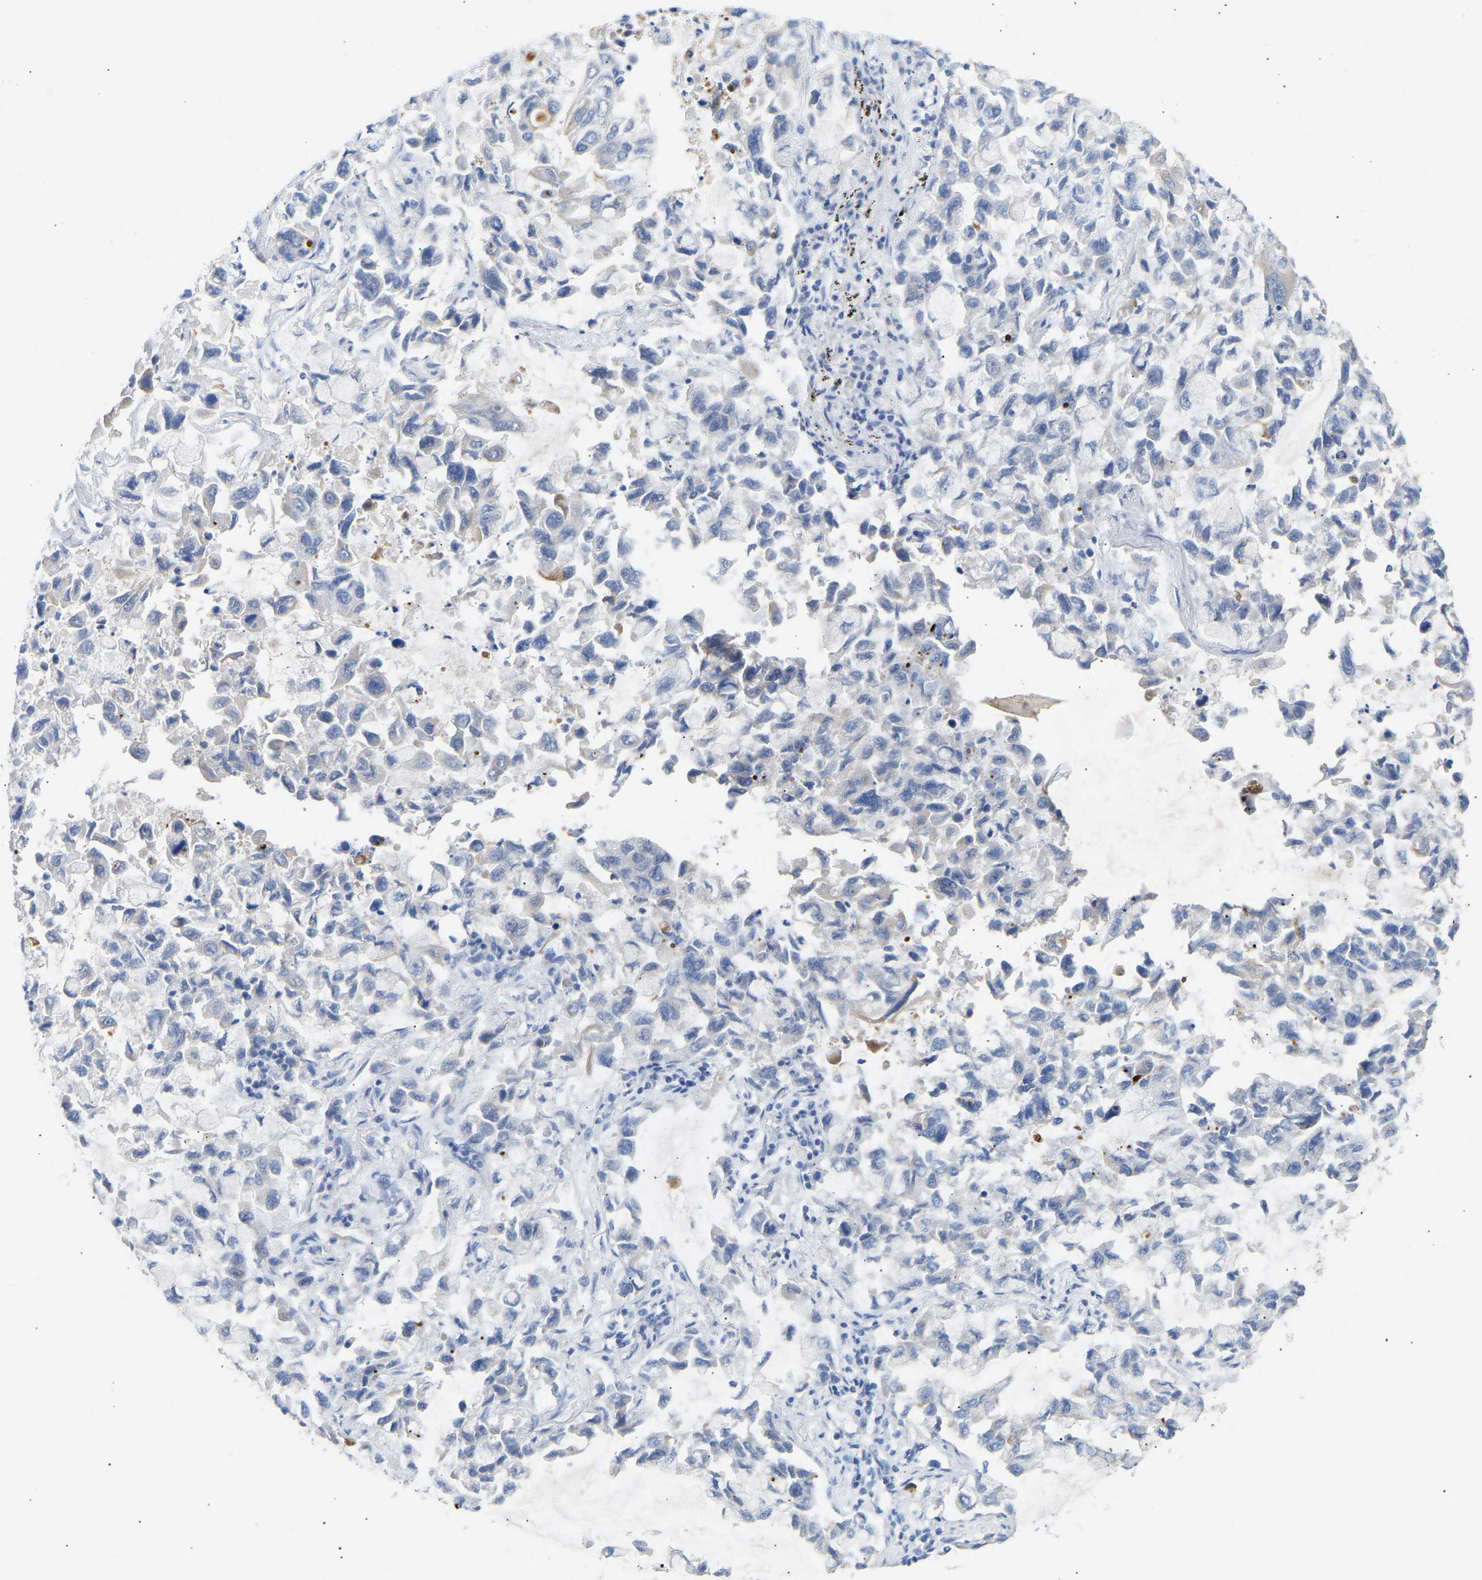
{"staining": {"intensity": "negative", "quantity": "none", "location": "none"}, "tissue": "lung cancer", "cell_type": "Tumor cells", "image_type": "cancer", "snomed": [{"axis": "morphology", "description": "Adenocarcinoma, NOS"}, {"axis": "topography", "description": "Lung"}], "caption": "Immunohistochemical staining of adenocarcinoma (lung) shows no significant expression in tumor cells. (Stains: DAB IHC with hematoxylin counter stain, Microscopy: brightfield microscopy at high magnification).", "gene": "PEX1", "patient": {"sex": "male", "age": 64}}